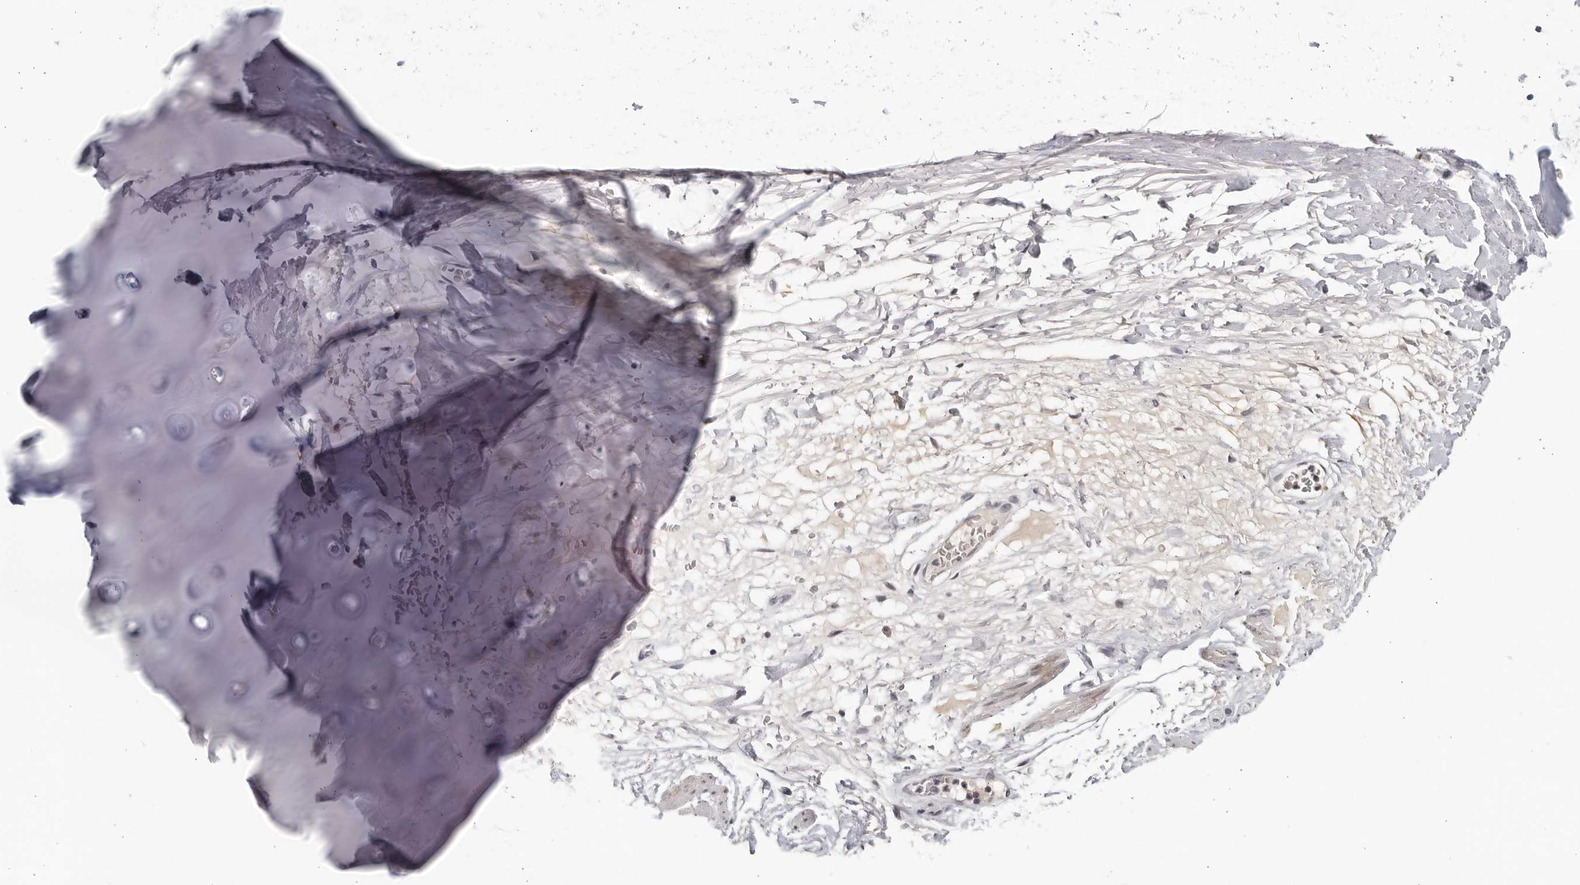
{"staining": {"intensity": "negative", "quantity": "none", "location": "none"}, "tissue": "adipose tissue", "cell_type": "Adipocytes", "image_type": "normal", "snomed": [{"axis": "morphology", "description": "Normal tissue, NOS"}, {"axis": "topography", "description": "Cartilage tissue"}], "caption": "This is an immunohistochemistry histopathology image of benign adipose tissue. There is no positivity in adipocytes.", "gene": "STRADB", "patient": {"sex": "female", "age": 63}}